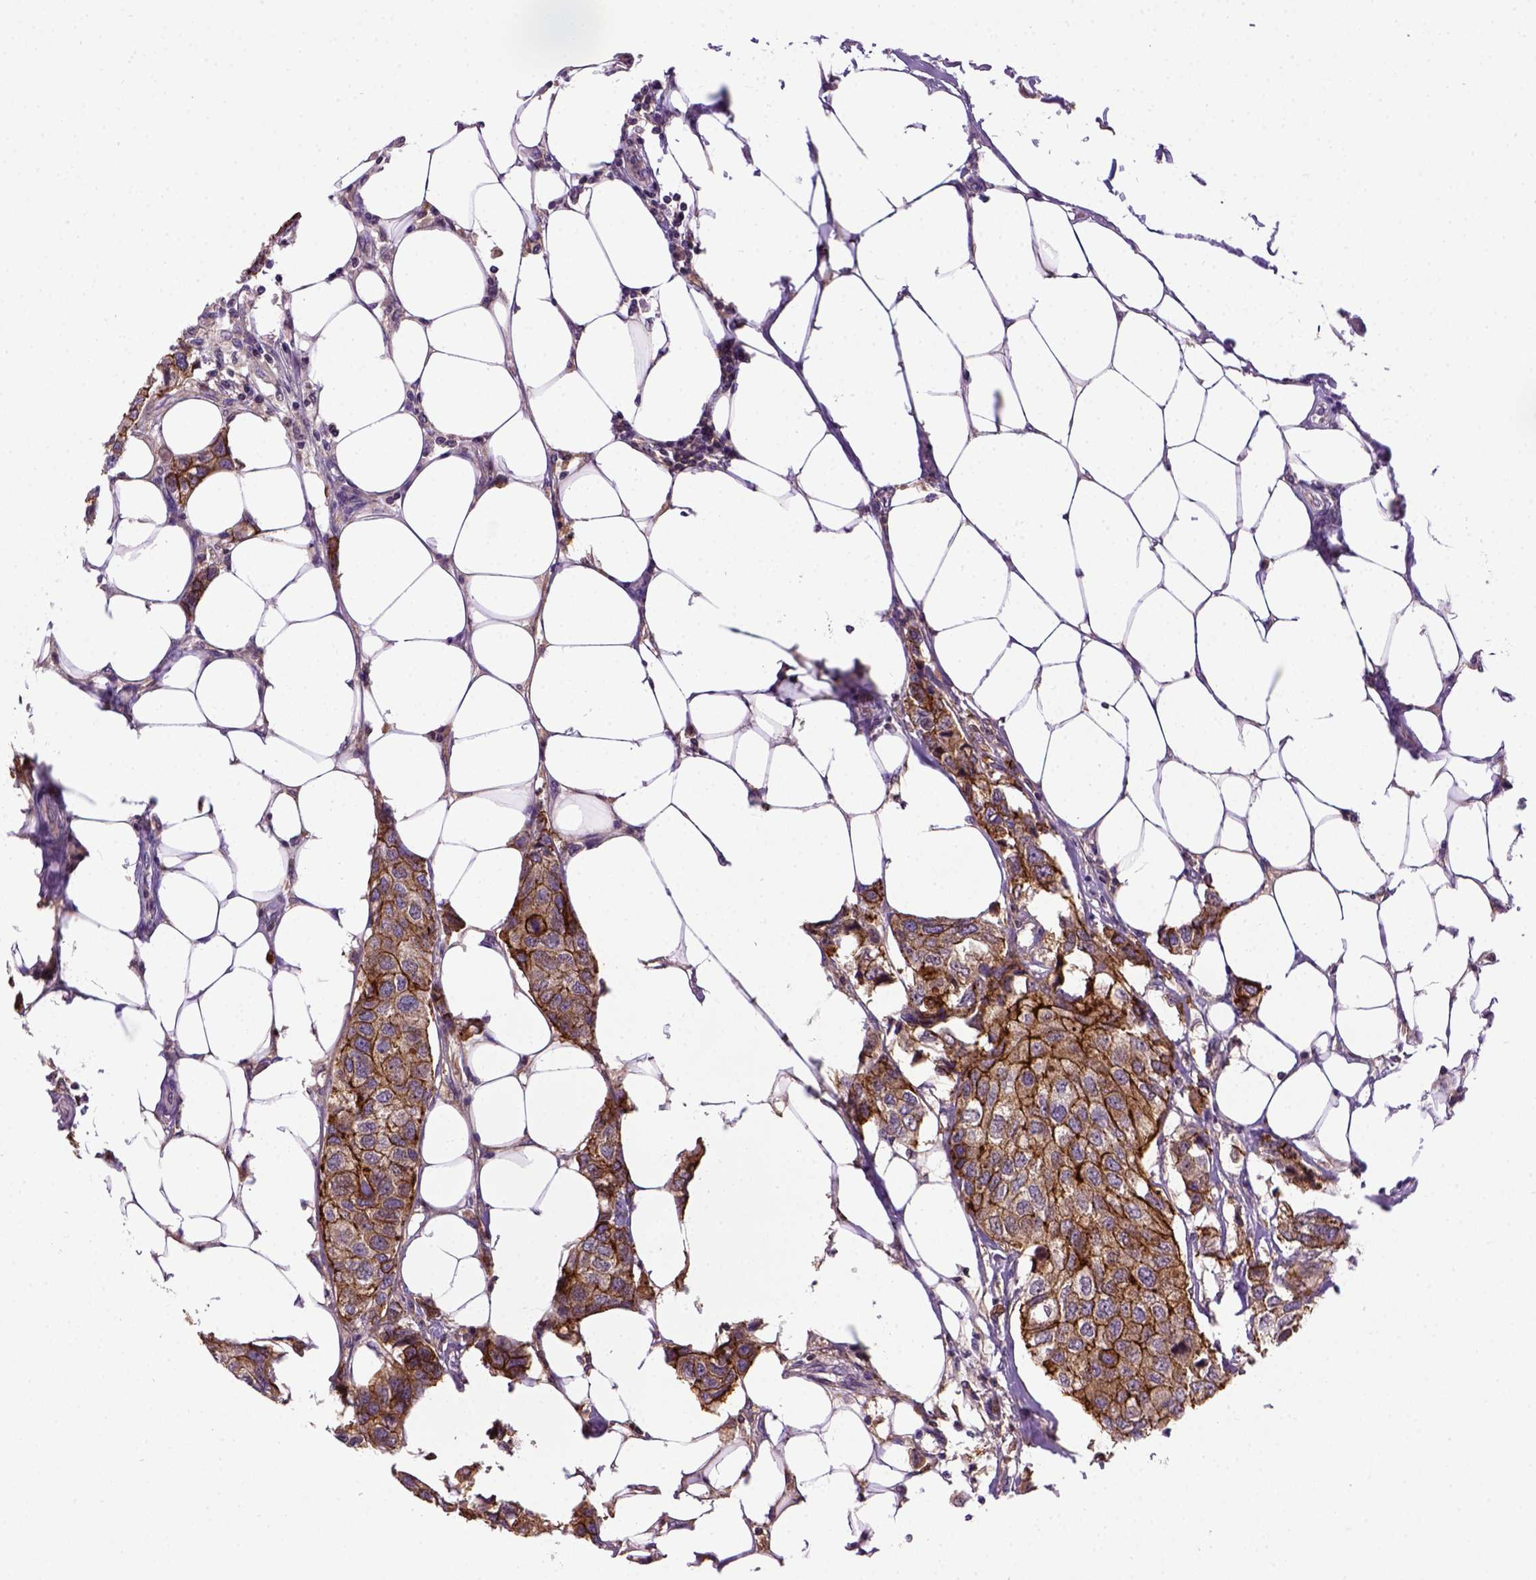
{"staining": {"intensity": "strong", "quantity": ">75%", "location": "cytoplasmic/membranous"}, "tissue": "breast cancer", "cell_type": "Tumor cells", "image_type": "cancer", "snomed": [{"axis": "morphology", "description": "Duct carcinoma"}, {"axis": "topography", "description": "Breast"}], "caption": "The histopathology image exhibits immunohistochemical staining of breast invasive ductal carcinoma. There is strong cytoplasmic/membranous expression is appreciated in about >75% of tumor cells. The staining is performed using DAB (3,3'-diaminobenzidine) brown chromogen to label protein expression. The nuclei are counter-stained blue using hematoxylin.", "gene": "CDH1", "patient": {"sex": "female", "age": 80}}